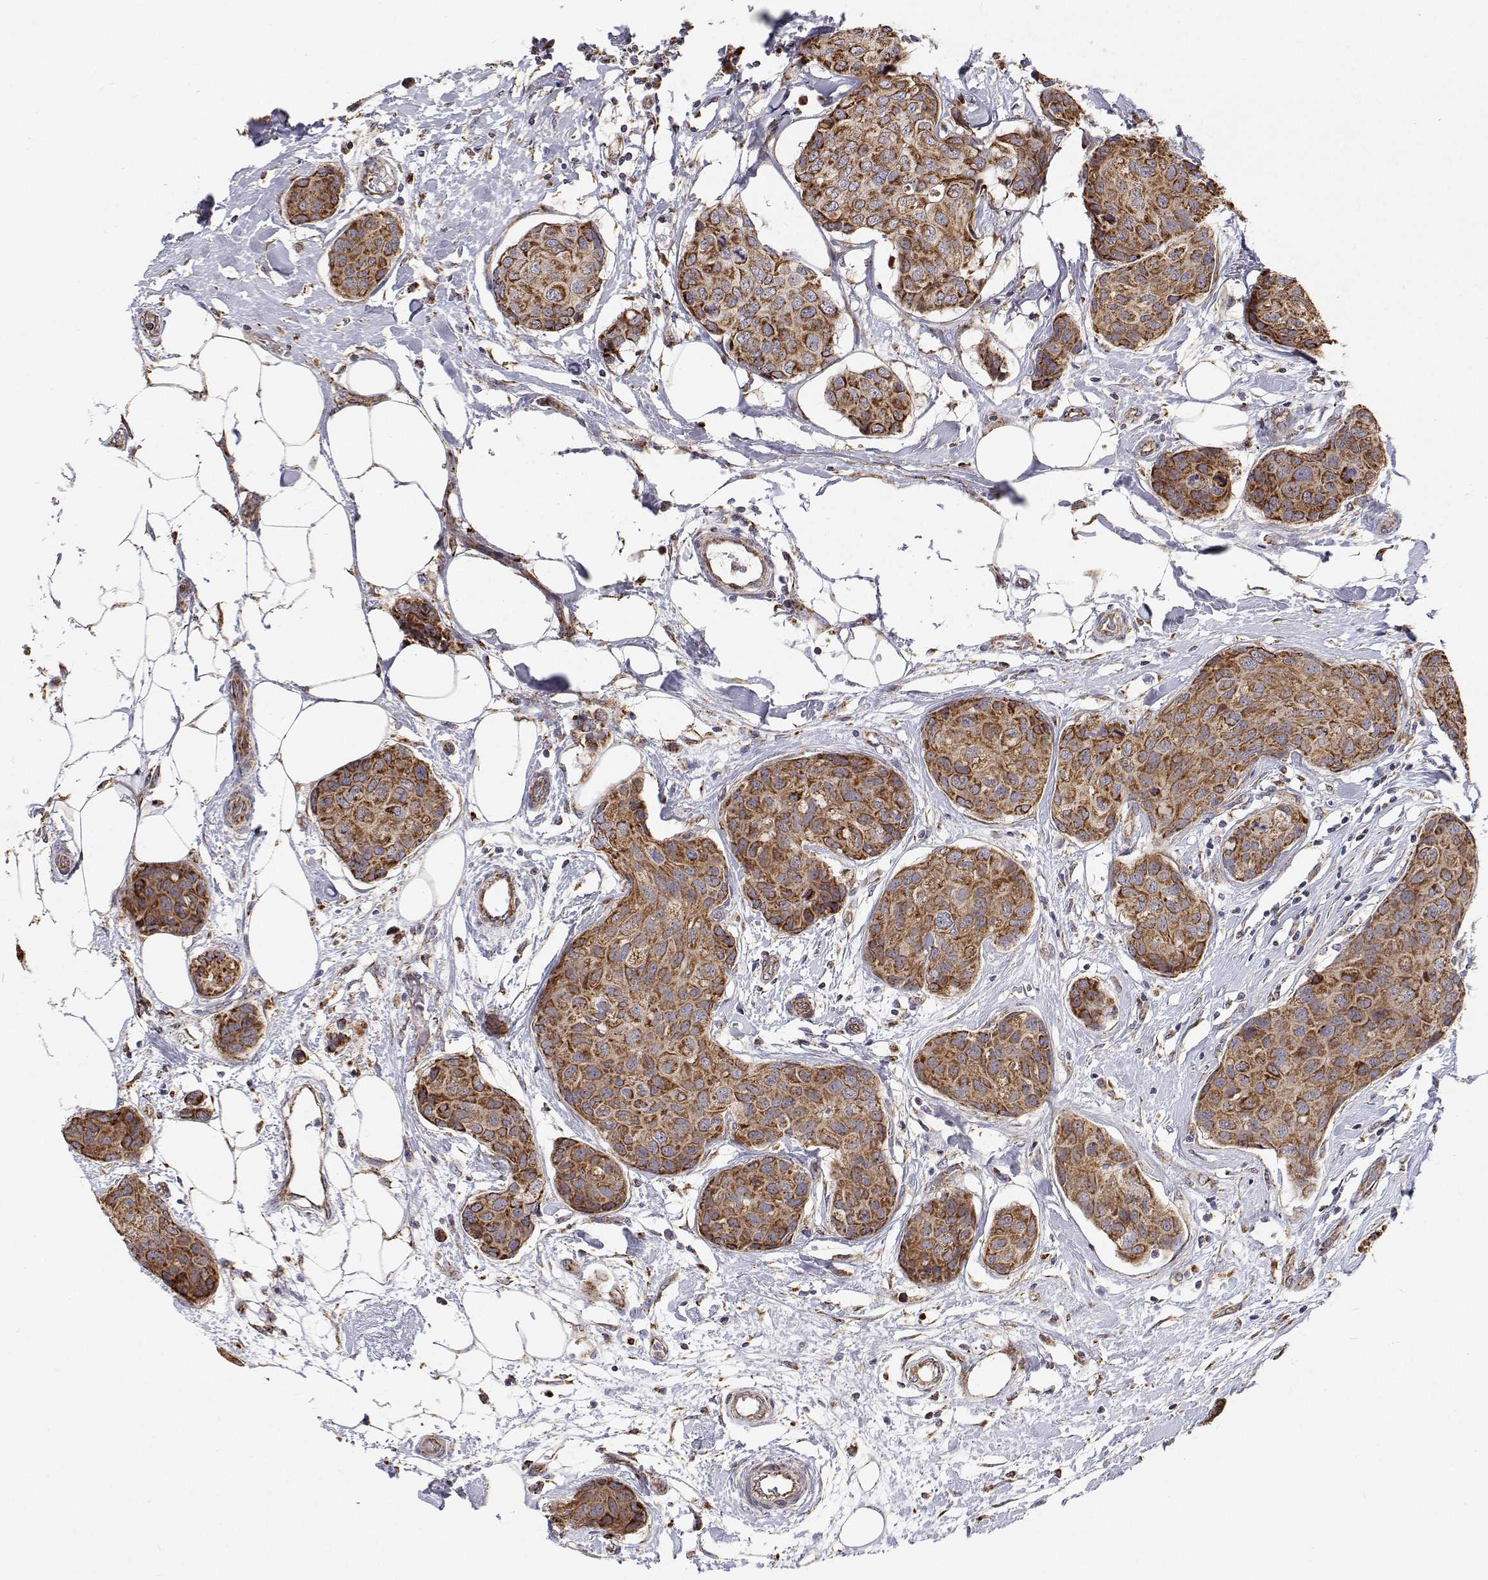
{"staining": {"intensity": "moderate", "quantity": ">75%", "location": "cytoplasmic/membranous"}, "tissue": "breast cancer", "cell_type": "Tumor cells", "image_type": "cancer", "snomed": [{"axis": "morphology", "description": "Duct carcinoma"}, {"axis": "topography", "description": "Breast"}], "caption": "This photomicrograph shows breast cancer stained with immunohistochemistry to label a protein in brown. The cytoplasmic/membranous of tumor cells show moderate positivity for the protein. Nuclei are counter-stained blue.", "gene": "SPICE1", "patient": {"sex": "female", "age": 80}}